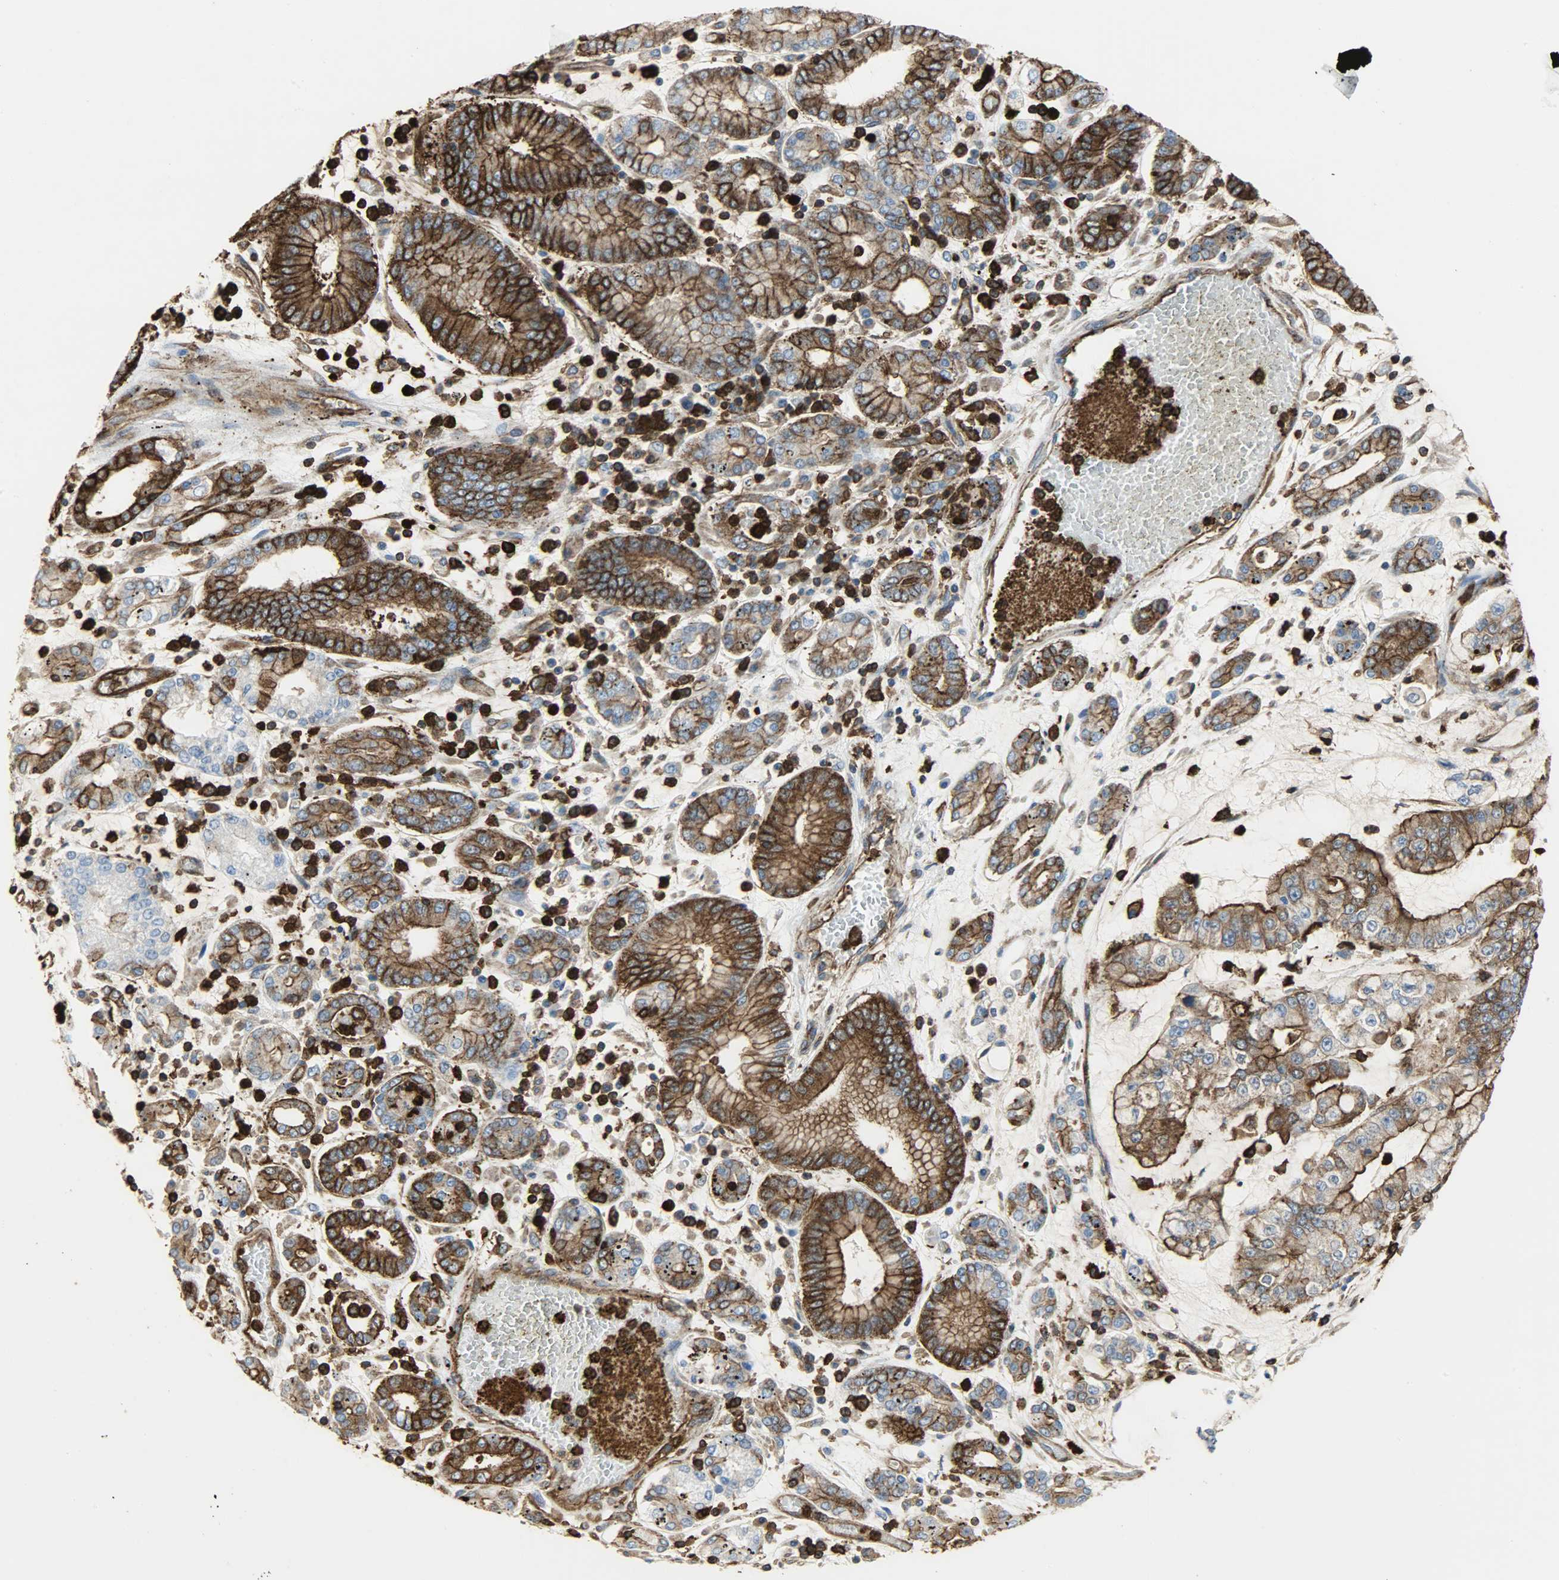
{"staining": {"intensity": "strong", "quantity": ">75%", "location": "cytoplasmic/membranous"}, "tissue": "stomach cancer", "cell_type": "Tumor cells", "image_type": "cancer", "snomed": [{"axis": "morphology", "description": "Normal tissue, NOS"}, {"axis": "morphology", "description": "Adenocarcinoma, NOS"}, {"axis": "topography", "description": "Stomach, upper"}, {"axis": "topography", "description": "Stomach"}], "caption": "Human stomach adenocarcinoma stained with a protein marker exhibits strong staining in tumor cells.", "gene": "VASP", "patient": {"sex": "male", "age": 76}}